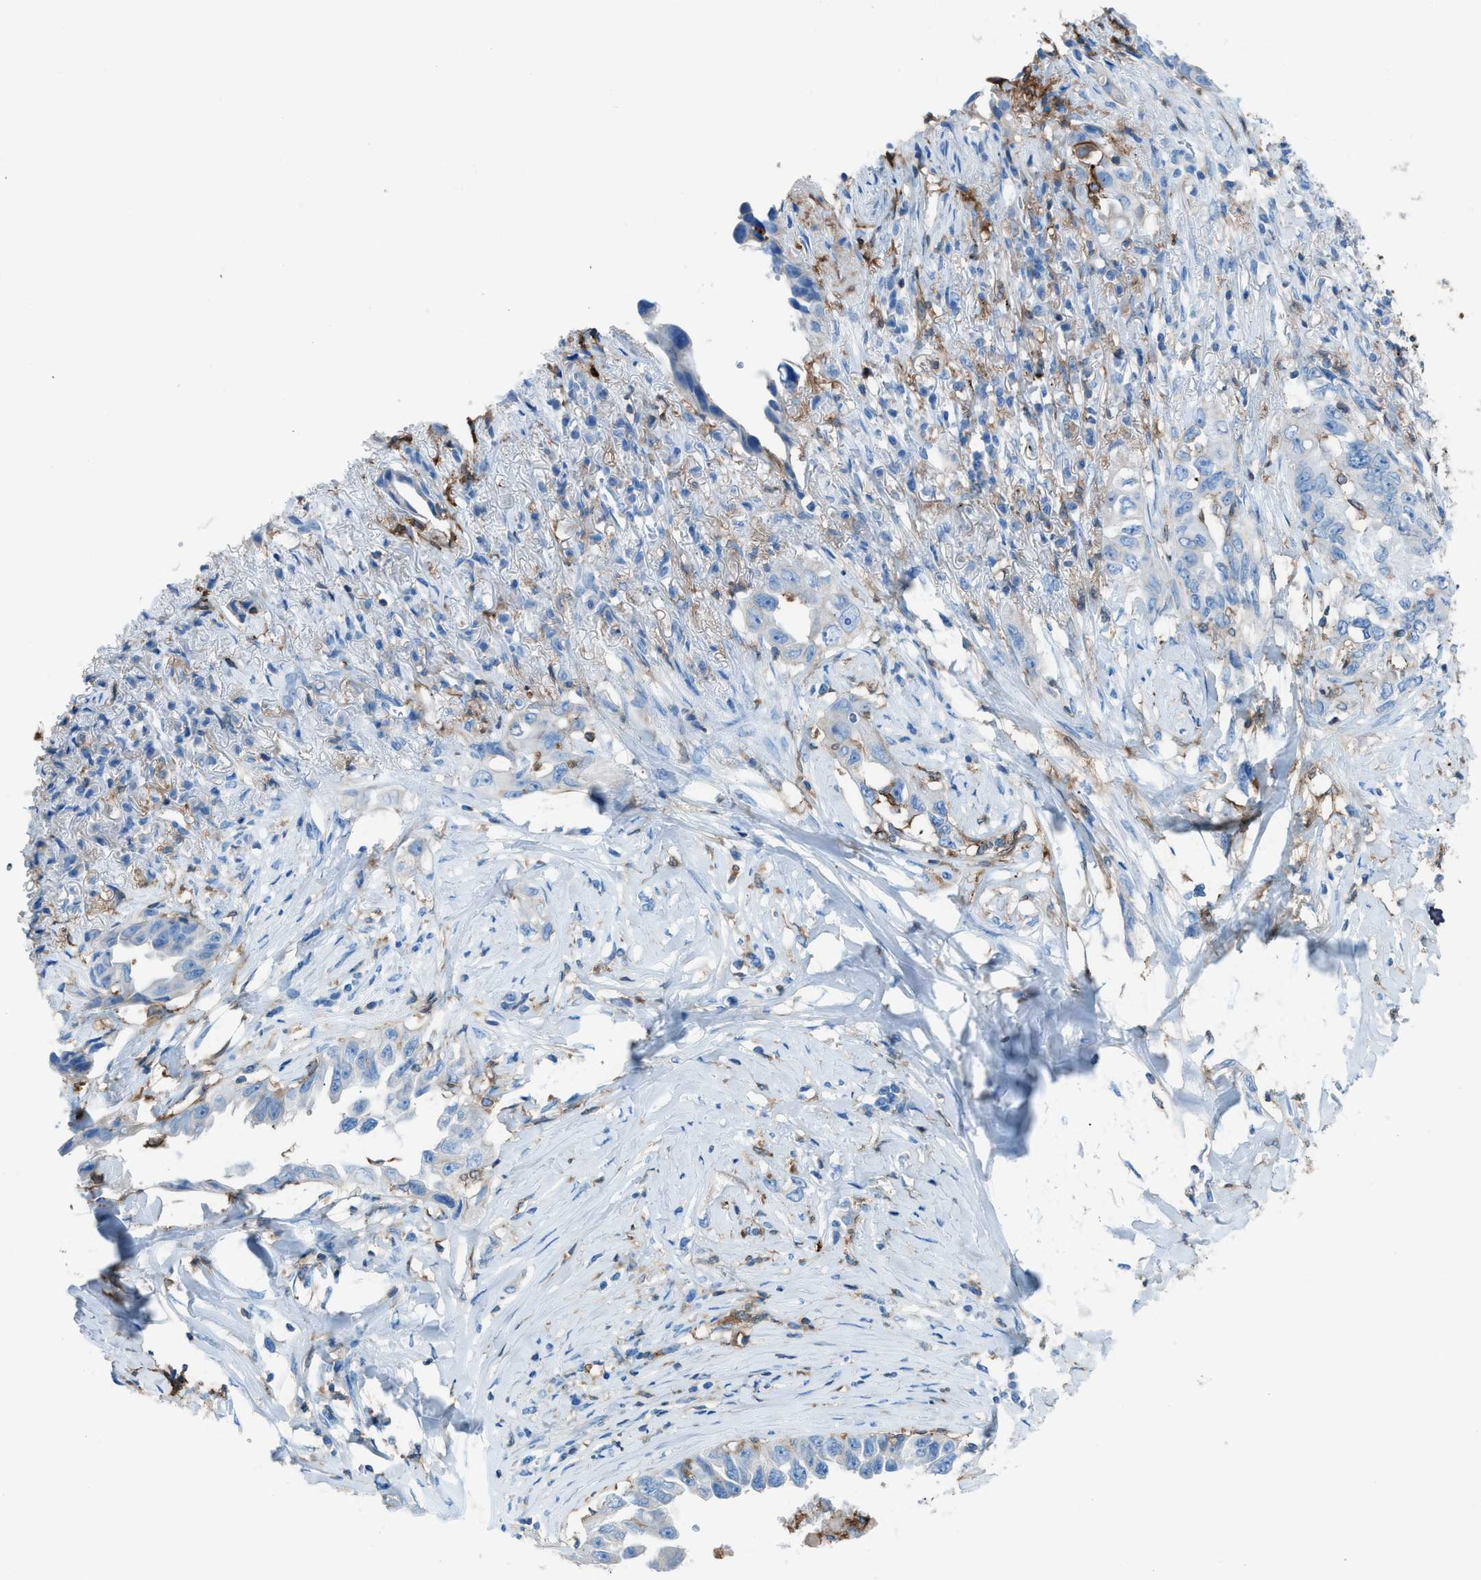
{"staining": {"intensity": "negative", "quantity": "none", "location": "none"}, "tissue": "lung cancer", "cell_type": "Tumor cells", "image_type": "cancer", "snomed": [{"axis": "morphology", "description": "Adenocarcinoma, NOS"}, {"axis": "topography", "description": "Lung"}], "caption": "Tumor cells are negative for brown protein staining in lung adenocarcinoma.", "gene": "ITGB2", "patient": {"sex": "female", "age": 51}}